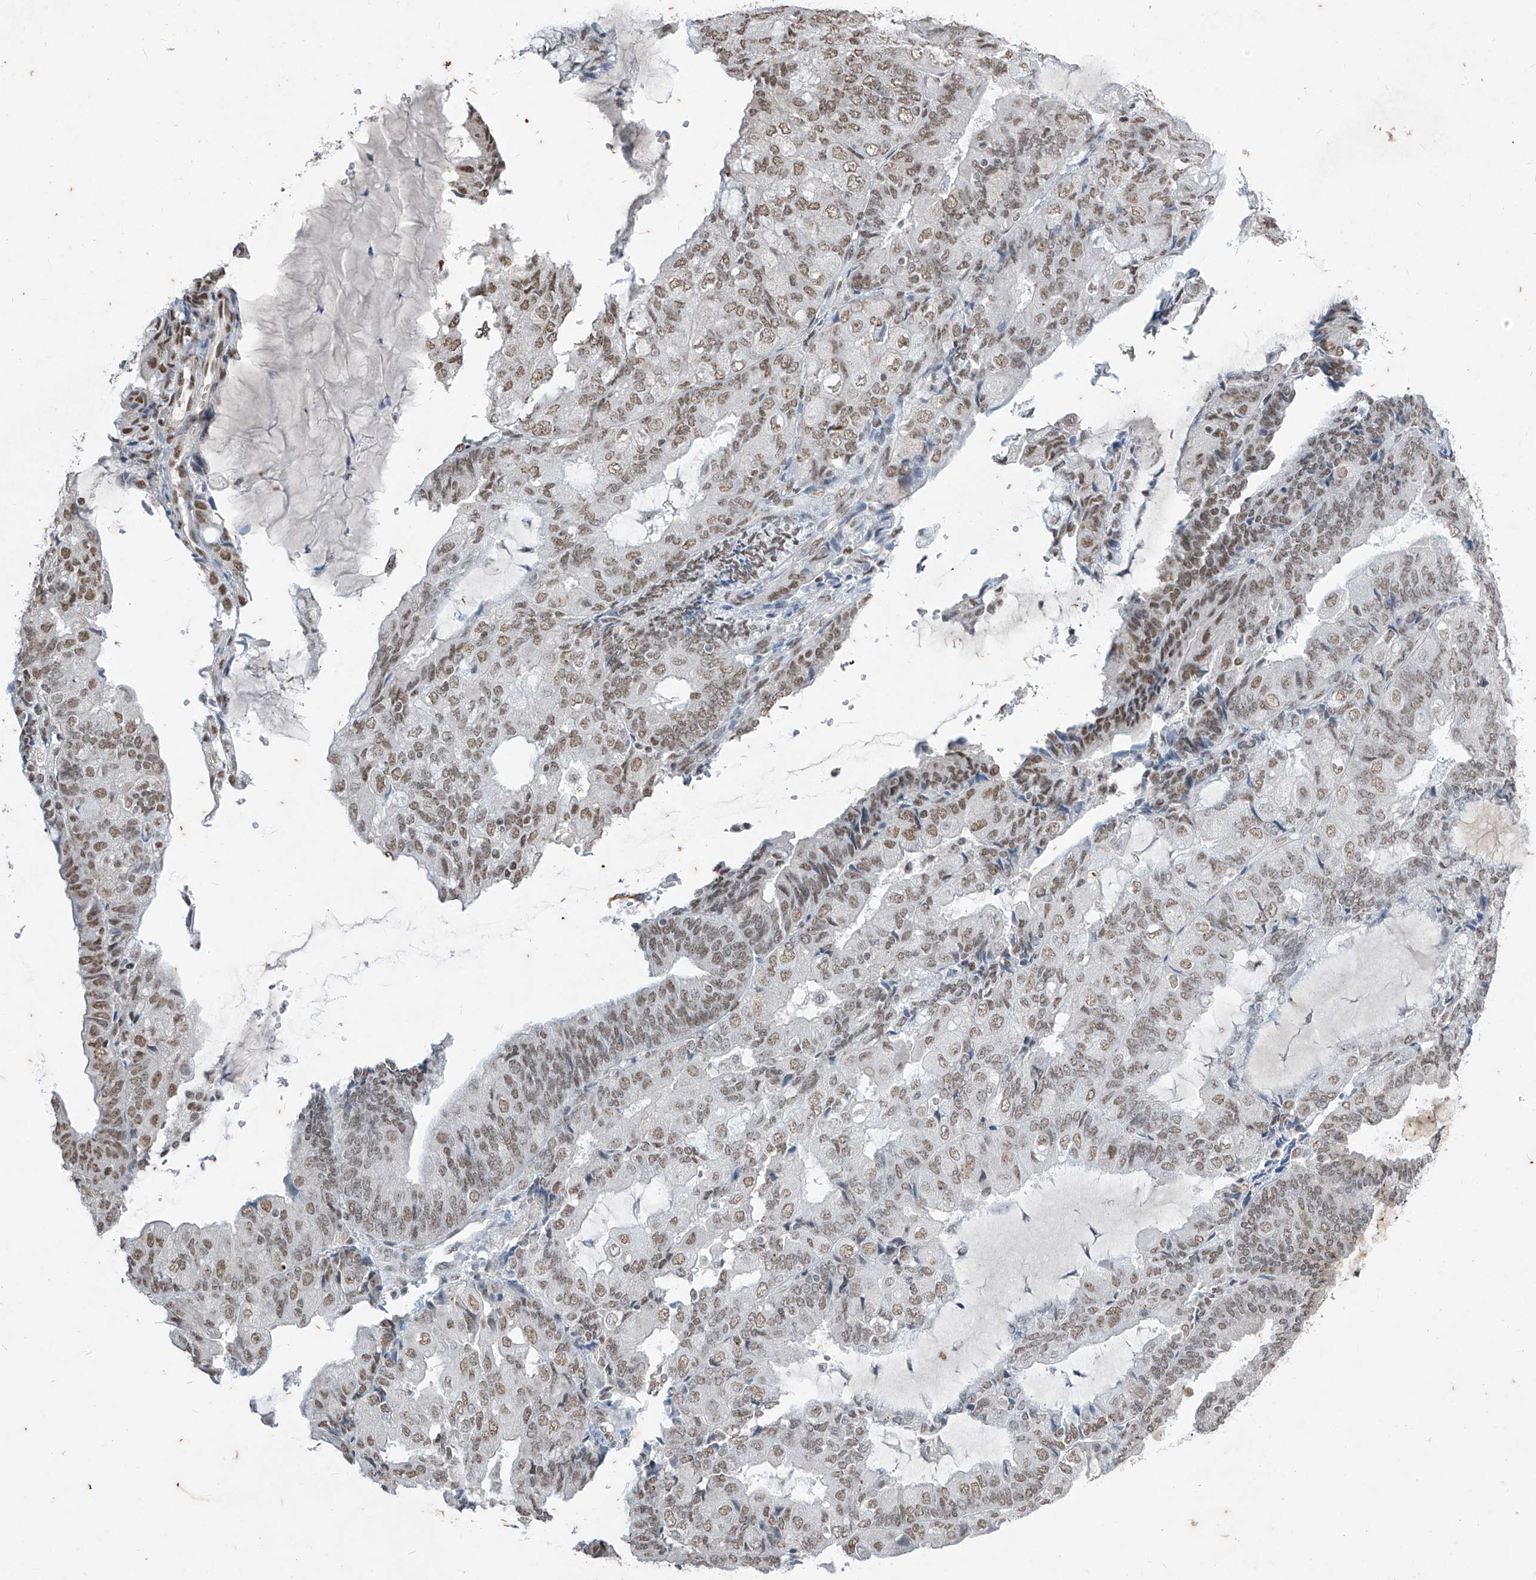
{"staining": {"intensity": "moderate", "quantity": ">75%", "location": "nuclear"}, "tissue": "endometrial cancer", "cell_type": "Tumor cells", "image_type": "cancer", "snomed": [{"axis": "morphology", "description": "Adenocarcinoma, NOS"}, {"axis": "topography", "description": "Endometrium"}], "caption": "A histopathology image showing moderate nuclear staining in approximately >75% of tumor cells in endometrial cancer (adenocarcinoma), as visualized by brown immunohistochemical staining.", "gene": "TFEC", "patient": {"sex": "female", "age": 81}}